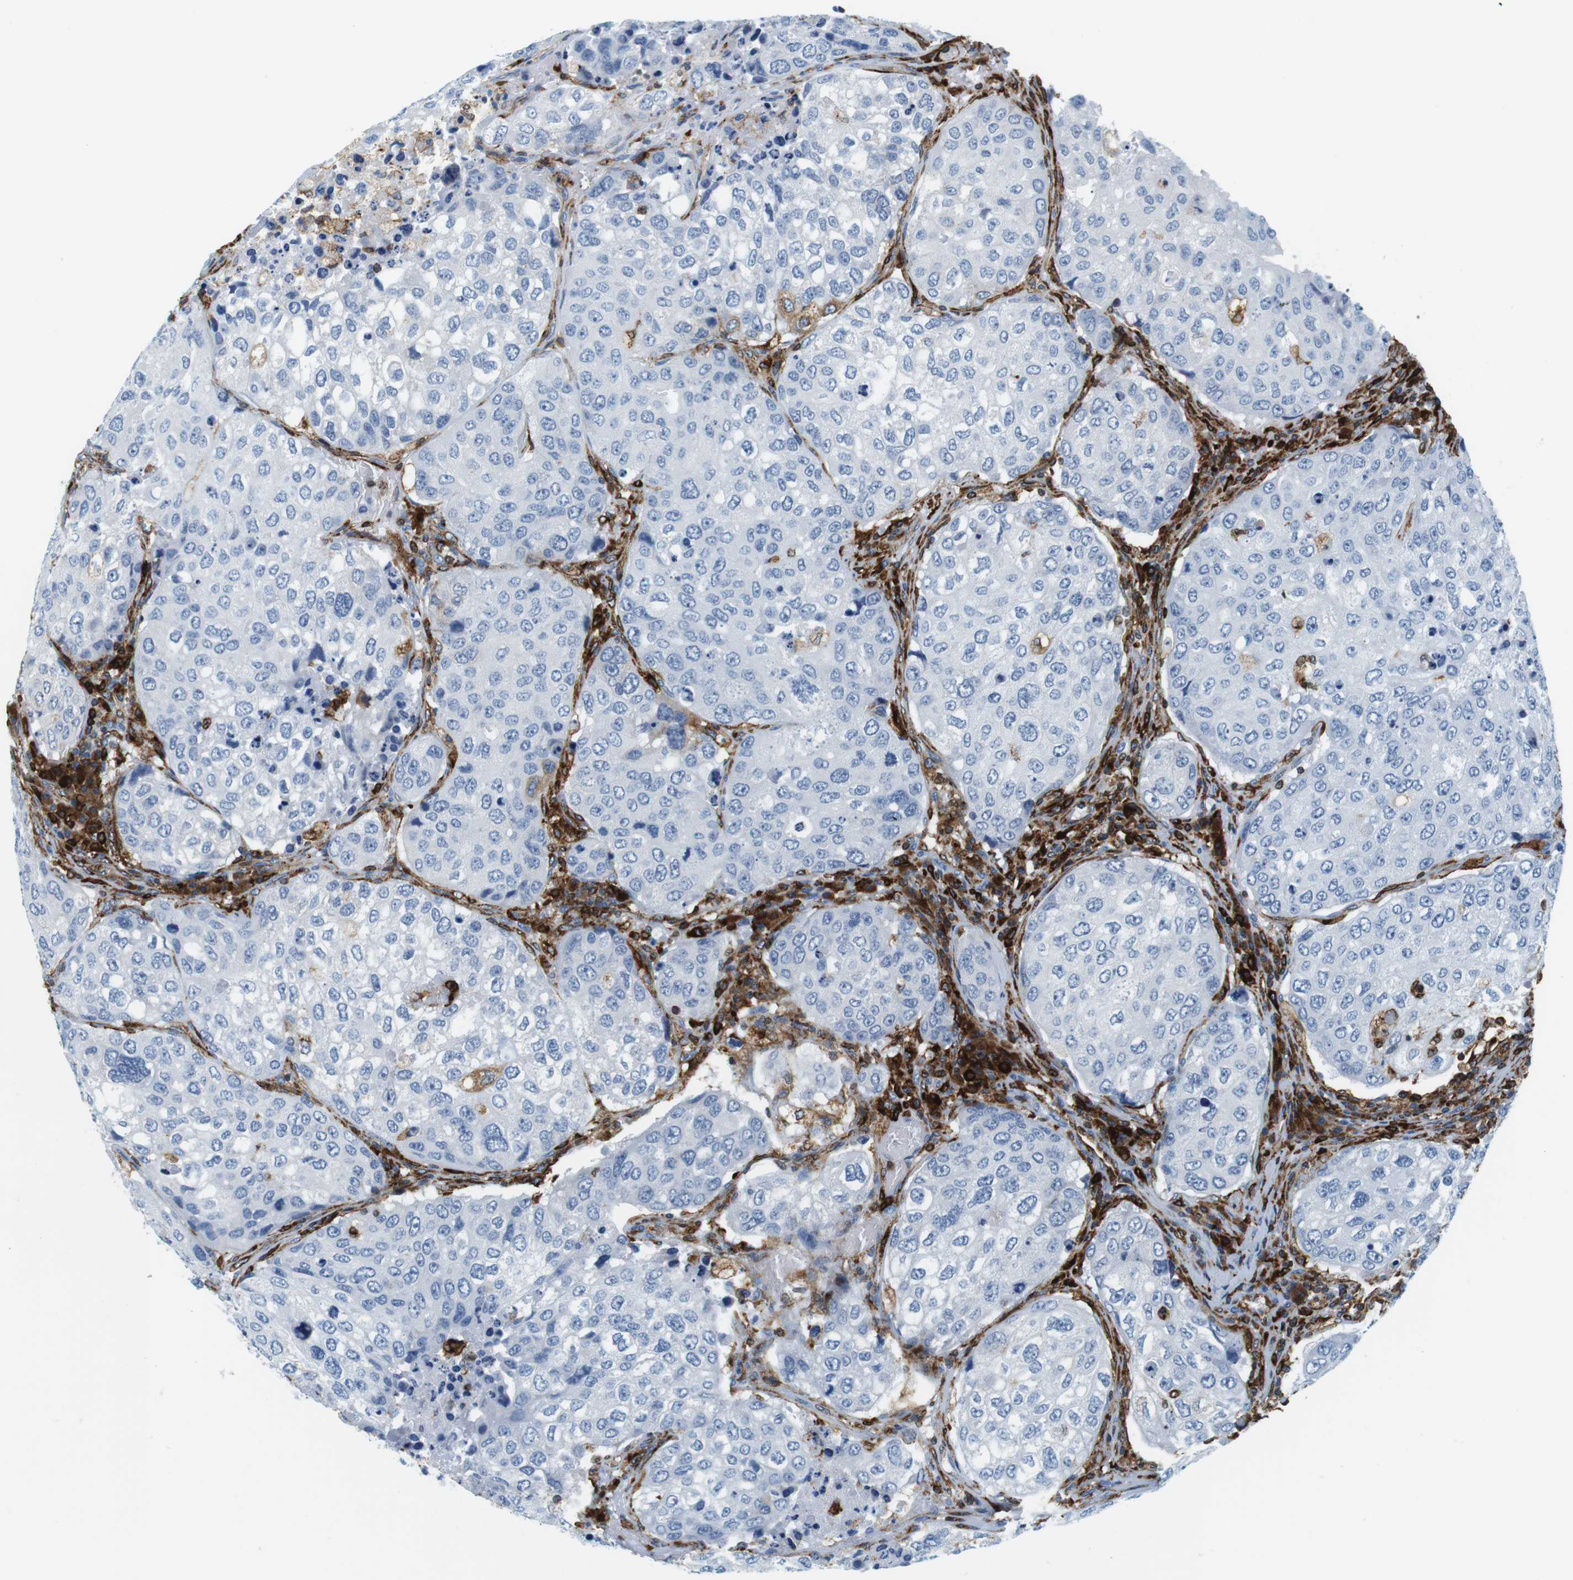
{"staining": {"intensity": "negative", "quantity": "none", "location": "none"}, "tissue": "urothelial cancer", "cell_type": "Tumor cells", "image_type": "cancer", "snomed": [{"axis": "morphology", "description": "Urothelial carcinoma, High grade"}, {"axis": "topography", "description": "Lymph node"}, {"axis": "topography", "description": "Urinary bladder"}], "caption": "The histopathology image demonstrates no significant expression in tumor cells of urothelial cancer. (IHC, brightfield microscopy, high magnification).", "gene": "CIITA", "patient": {"sex": "male", "age": 51}}